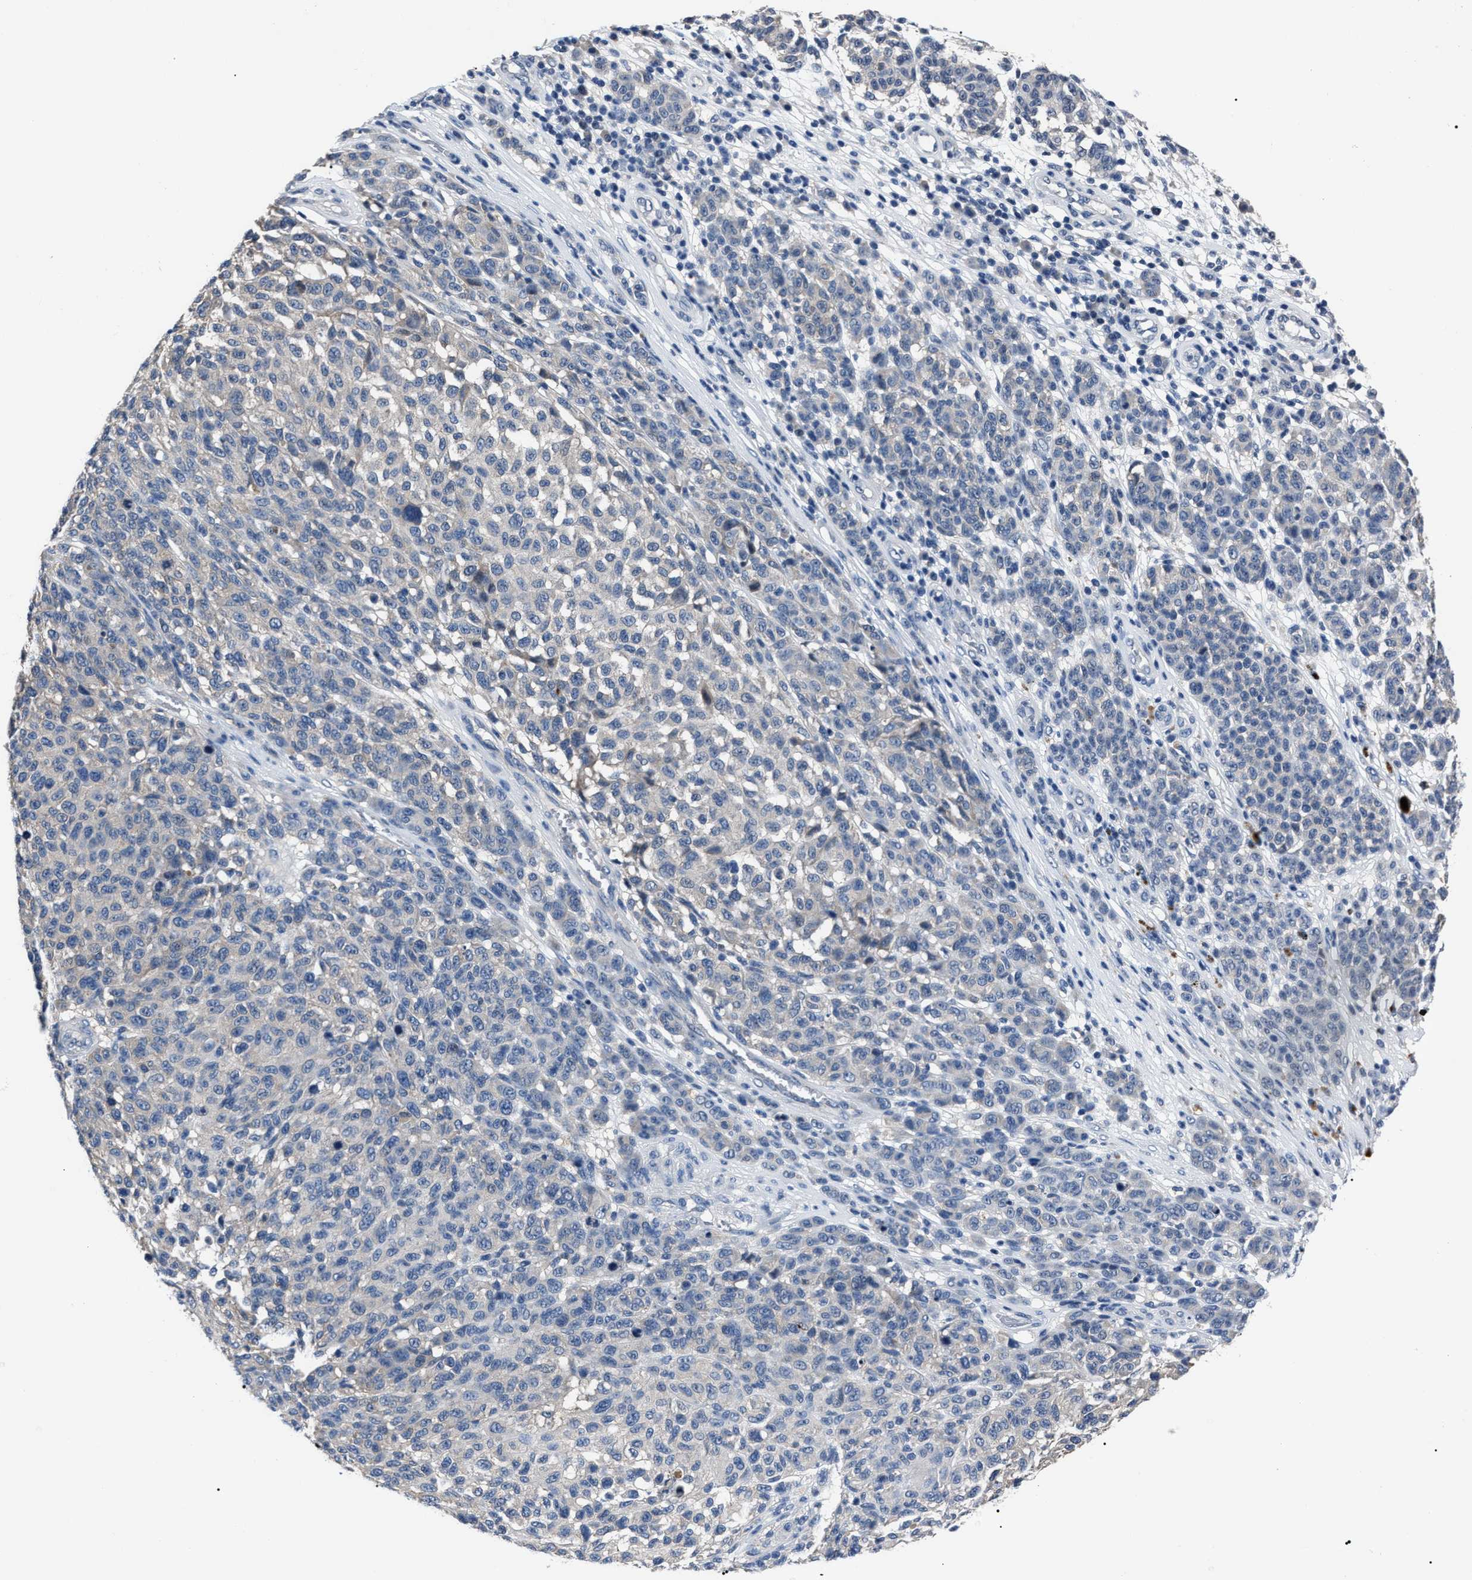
{"staining": {"intensity": "negative", "quantity": "none", "location": "none"}, "tissue": "melanoma", "cell_type": "Tumor cells", "image_type": "cancer", "snomed": [{"axis": "morphology", "description": "Malignant melanoma, NOS"}, {"axis": "topography", "description": "Skin"}], "caption": "Malignant melanoma was stained to show a protein in brown. There is no significant expression in tumor cells.", "gene": "LRWD1", "patient": {"sex": "male", "age": 59}}